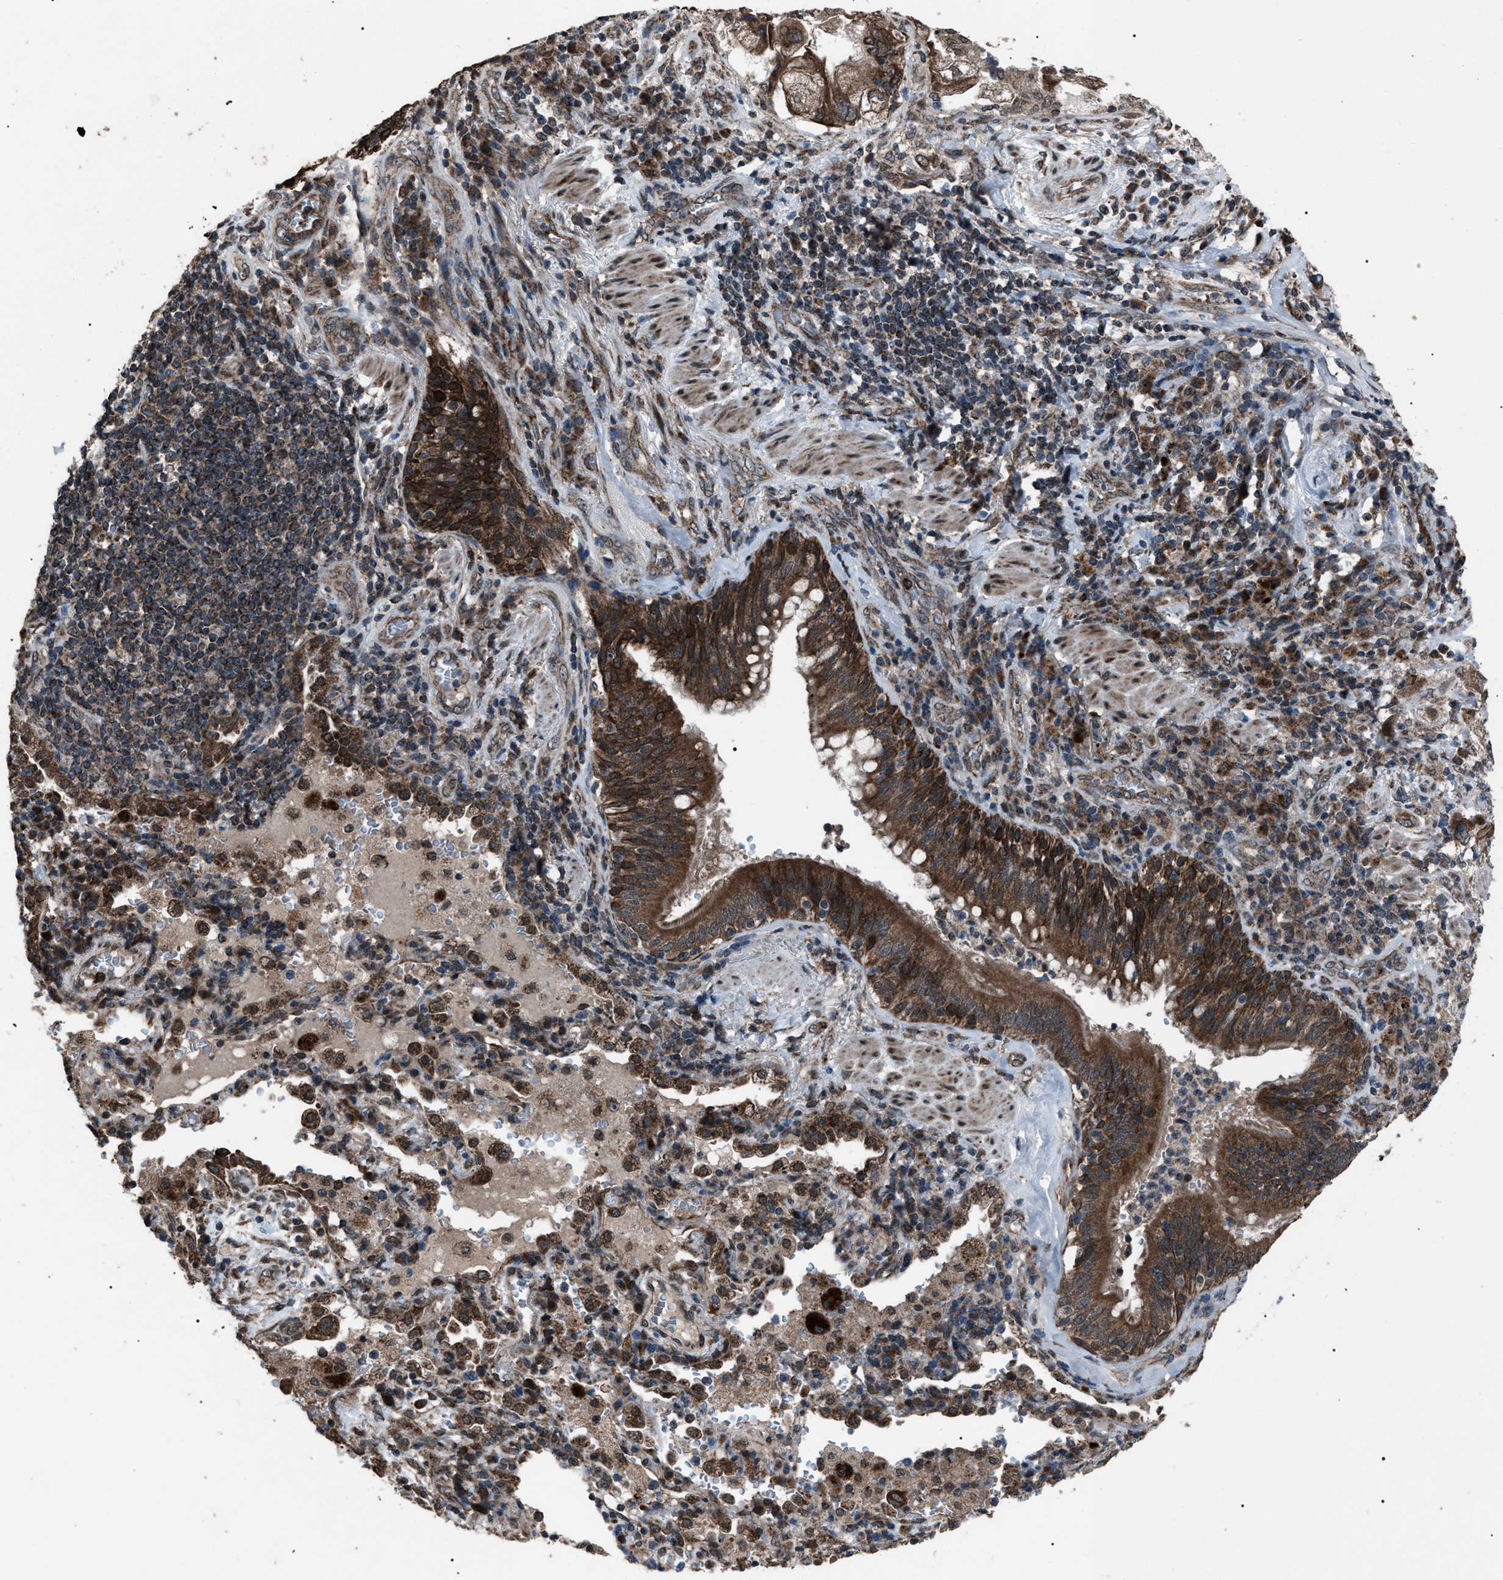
{"staining": {"intensity": "strong", "quantity": ">75%", "location": "cytoplasmic/membranous"}, "tissue": "lung cancer", "cell_type": "Tumor cells", "image_type": "cancer", "snomed": [{"axis": "morphology", "description": "Adenocarcinoma, NOS"}, {"axis": "topography", "description": "Lung"}], "caption": "Lung cancer stained for a protein reveals strong cytoplasmic/membranous positivity in tumor cells. (IHC, brightfield microscopy, high magnification).", "gene": "ZFAND2A", "patient": {"sex": "male", "age": 64}}